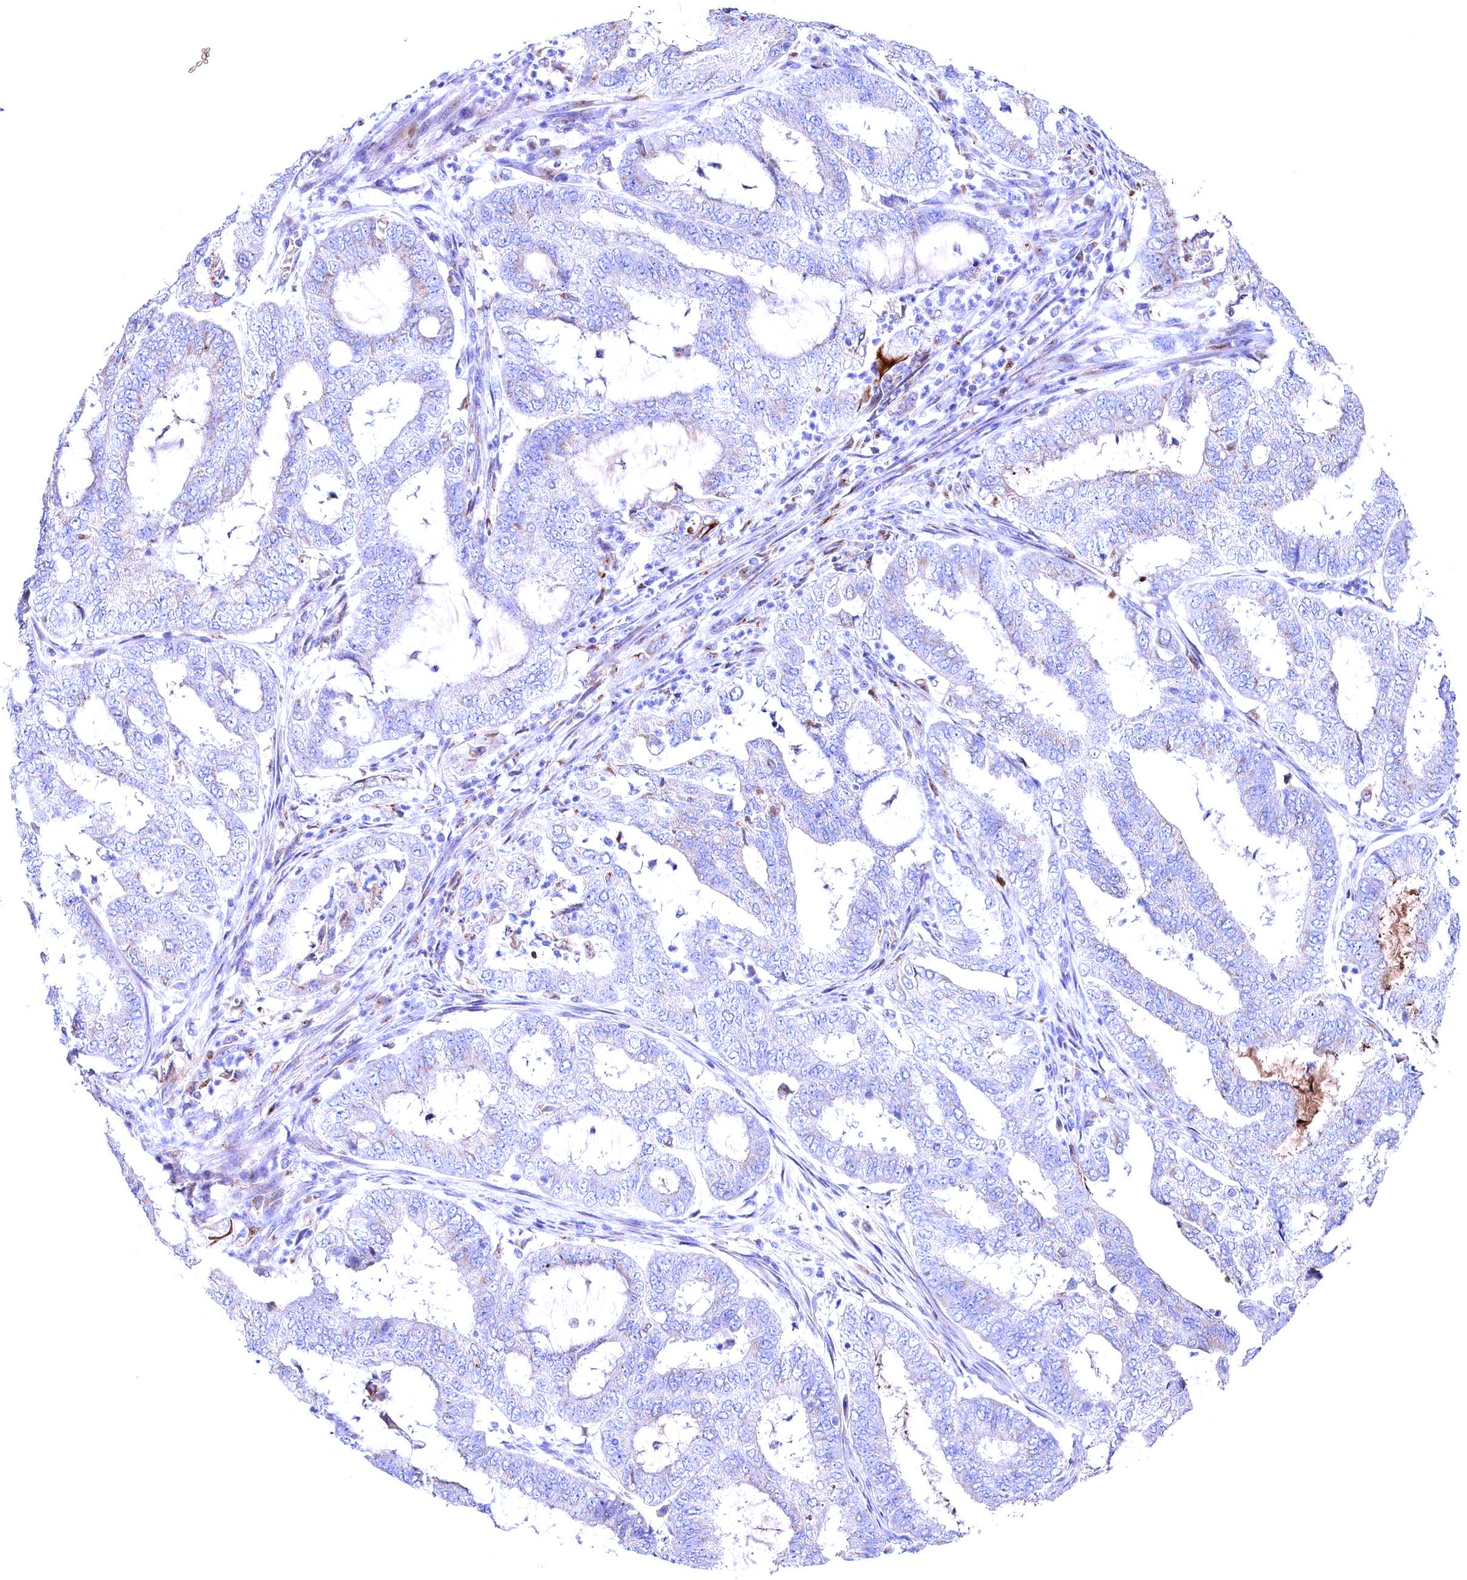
{"staining": {"intensity": "negative", "quantity": "none", "location": "none"}, "tissue": "endometrial cancer", "cell_type": "Tumor cells", "image_type": "cancer", "snomed": [{"axis": "morphology", "description": "Adenocarcinoma, NOS"}, {"axis": "topography", "description": "Endometrium"}], "caption": "DAB (3,3'-diaminobenzidine) immunohistochemical staining of human adenocarcinoma (endometrial) reveals no significant expression in tumor cells.", "gene": "GPR108", "patient": {"sex": "female", "age": 51}}